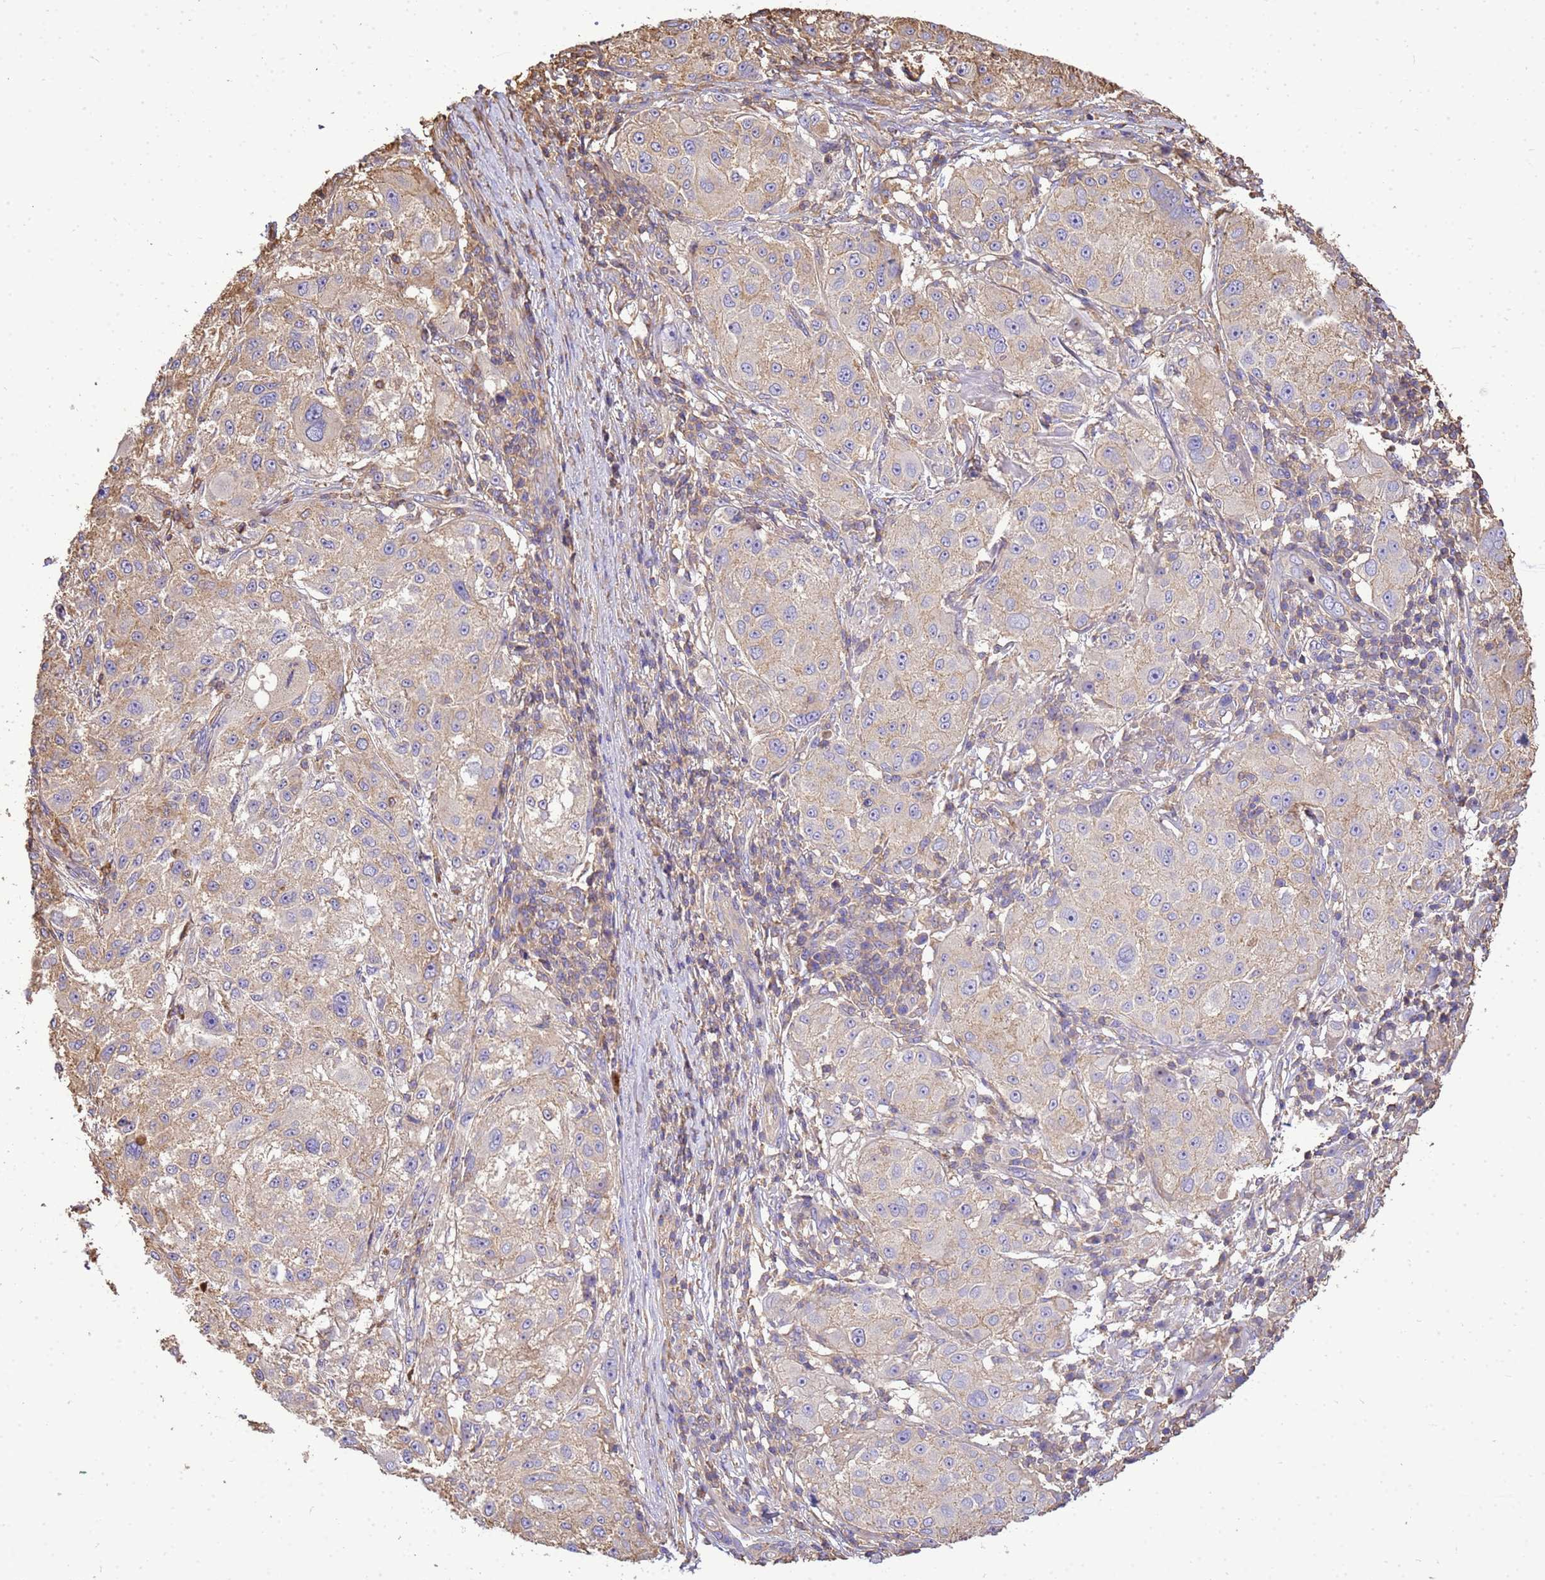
{"staining": {"intensity": "weak", "quantity": "<25%", "location": "cytoplasmic/membranous"}, "tissue": "melanoma", "cell_type": "Tumor cells", "image_type": "cancer", "snomed": [{"axis": "morphology", "description": "Necrosis, NOS"}, {"axis": "morphology", "description": "Malignant melanoma, NOS"}, {"axis": "topography", "description": "Skin"}], "caption": "Immunohistochemical staining of melanoma demonstrates no significant positivity in tumor cells.", "gene": "WDR64", "patient": {"sex": "female", "age": 87}}